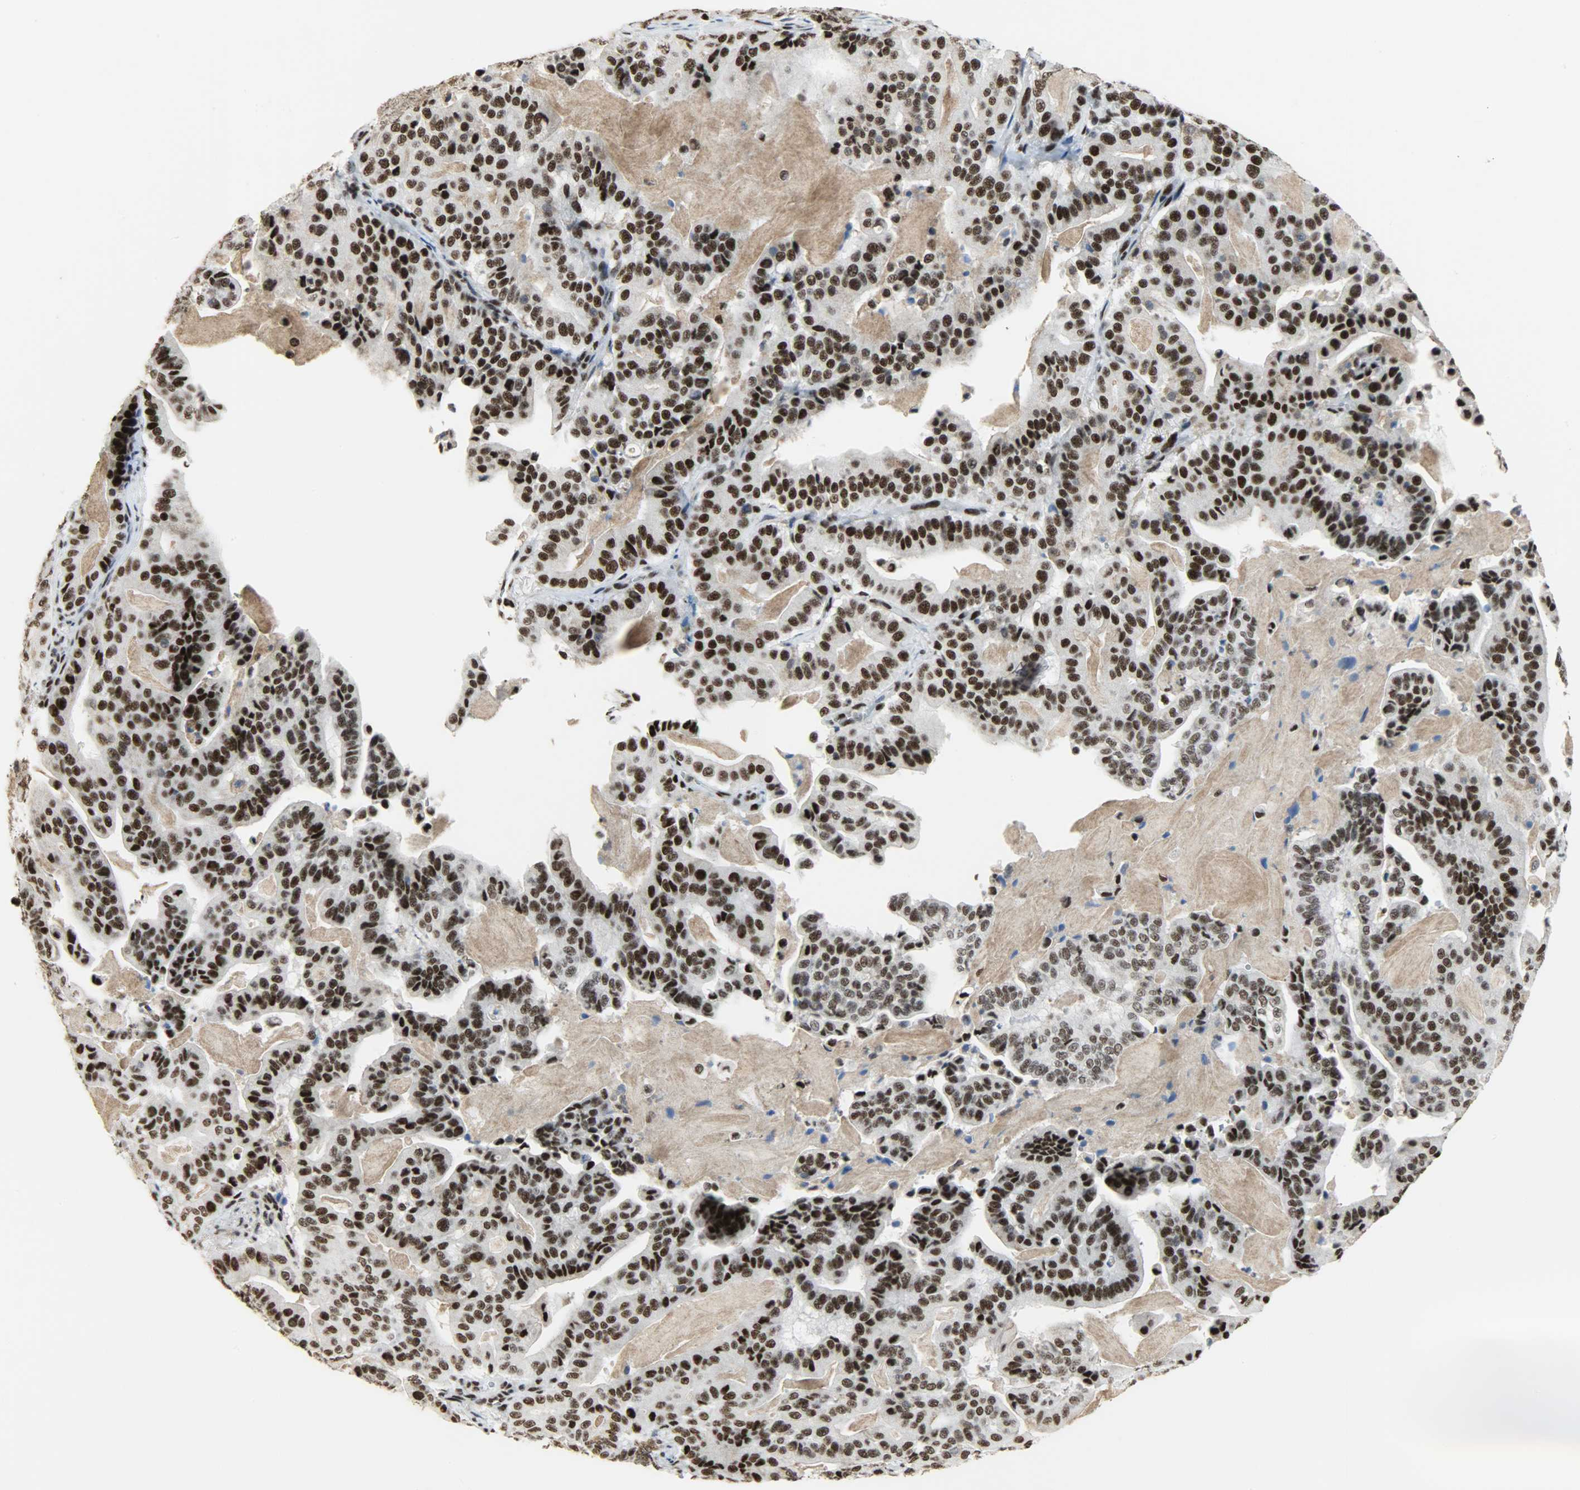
{"staining": {"intensity": "strong", "quantity": ">75%", "location": "nuclear"}, "tissue": "pancreatic cancer", "cell_type": "Tumor cells", "image_type": "cancer", "snomed": [{"axis": "morphology", "description": "Adenocarcinoma, NOS"}, {"axis": "topography", "description": "Pancreas"}], "caption": "There is high levels of strong nuclear positivity in tumor cells of pancreatic cancer (adenocarcinoma), as demonstrated by immunohistochemical staining (brown color).", "gene": "SSB", "patient": {"sex": "male", "age": 63}}